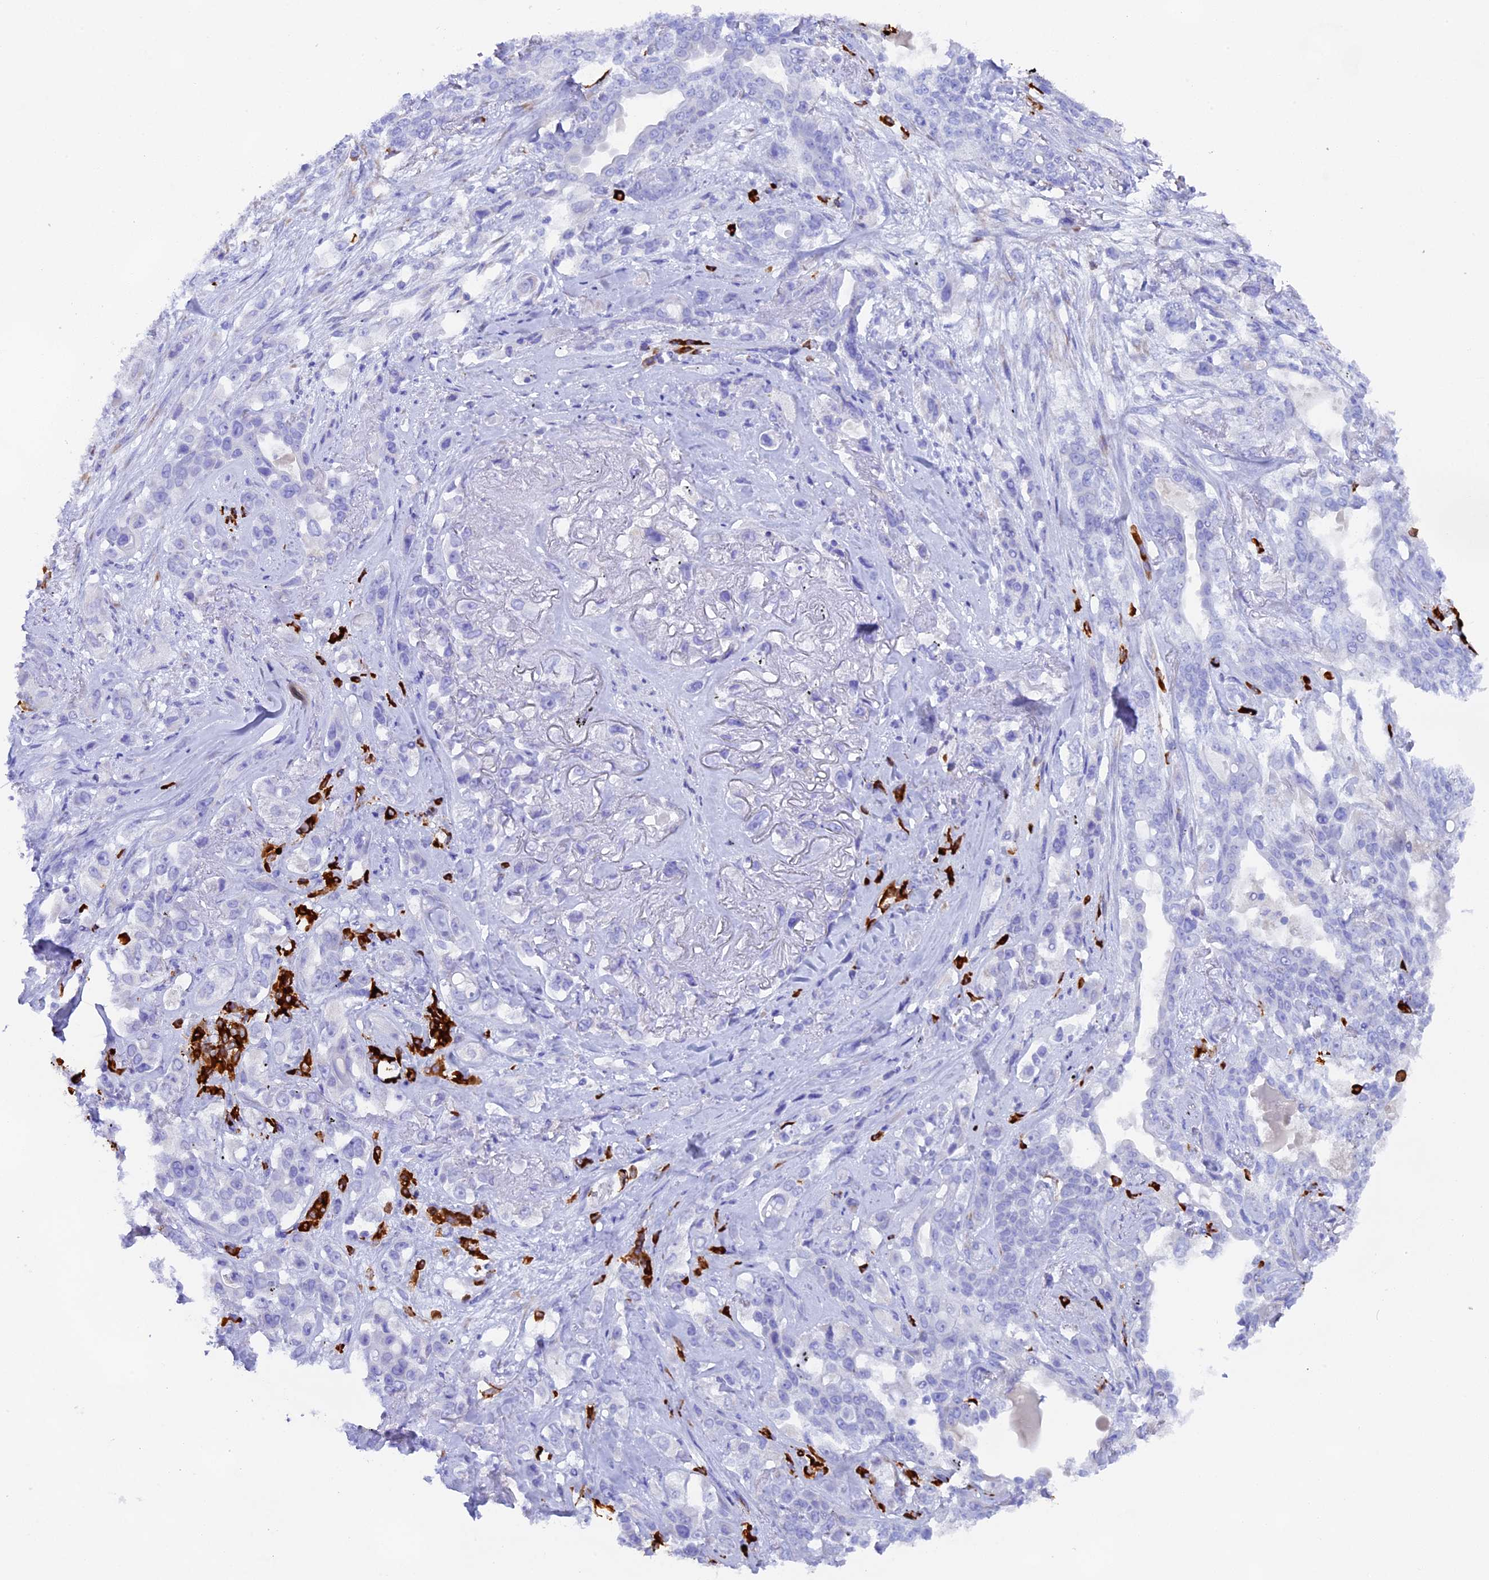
{"staining": {"intensity": "negative", "quantity": "none", "location": "none"}, "tissue": "lung cancer", "cell_type": "Tumor cells", "image_type": "cancer", "snomed": [{"axis": "morphology", "description": "Squamous cell carcinoma, NOS"}, {"axis": "topography", "description": "Lung"}], "caption": "Human lung squamous cell carcinoma stained for a protein using IHC reveals no expression in tumor cells.", "gene": "FKBP11", "patient": {"sex": "female", "age": 70}}